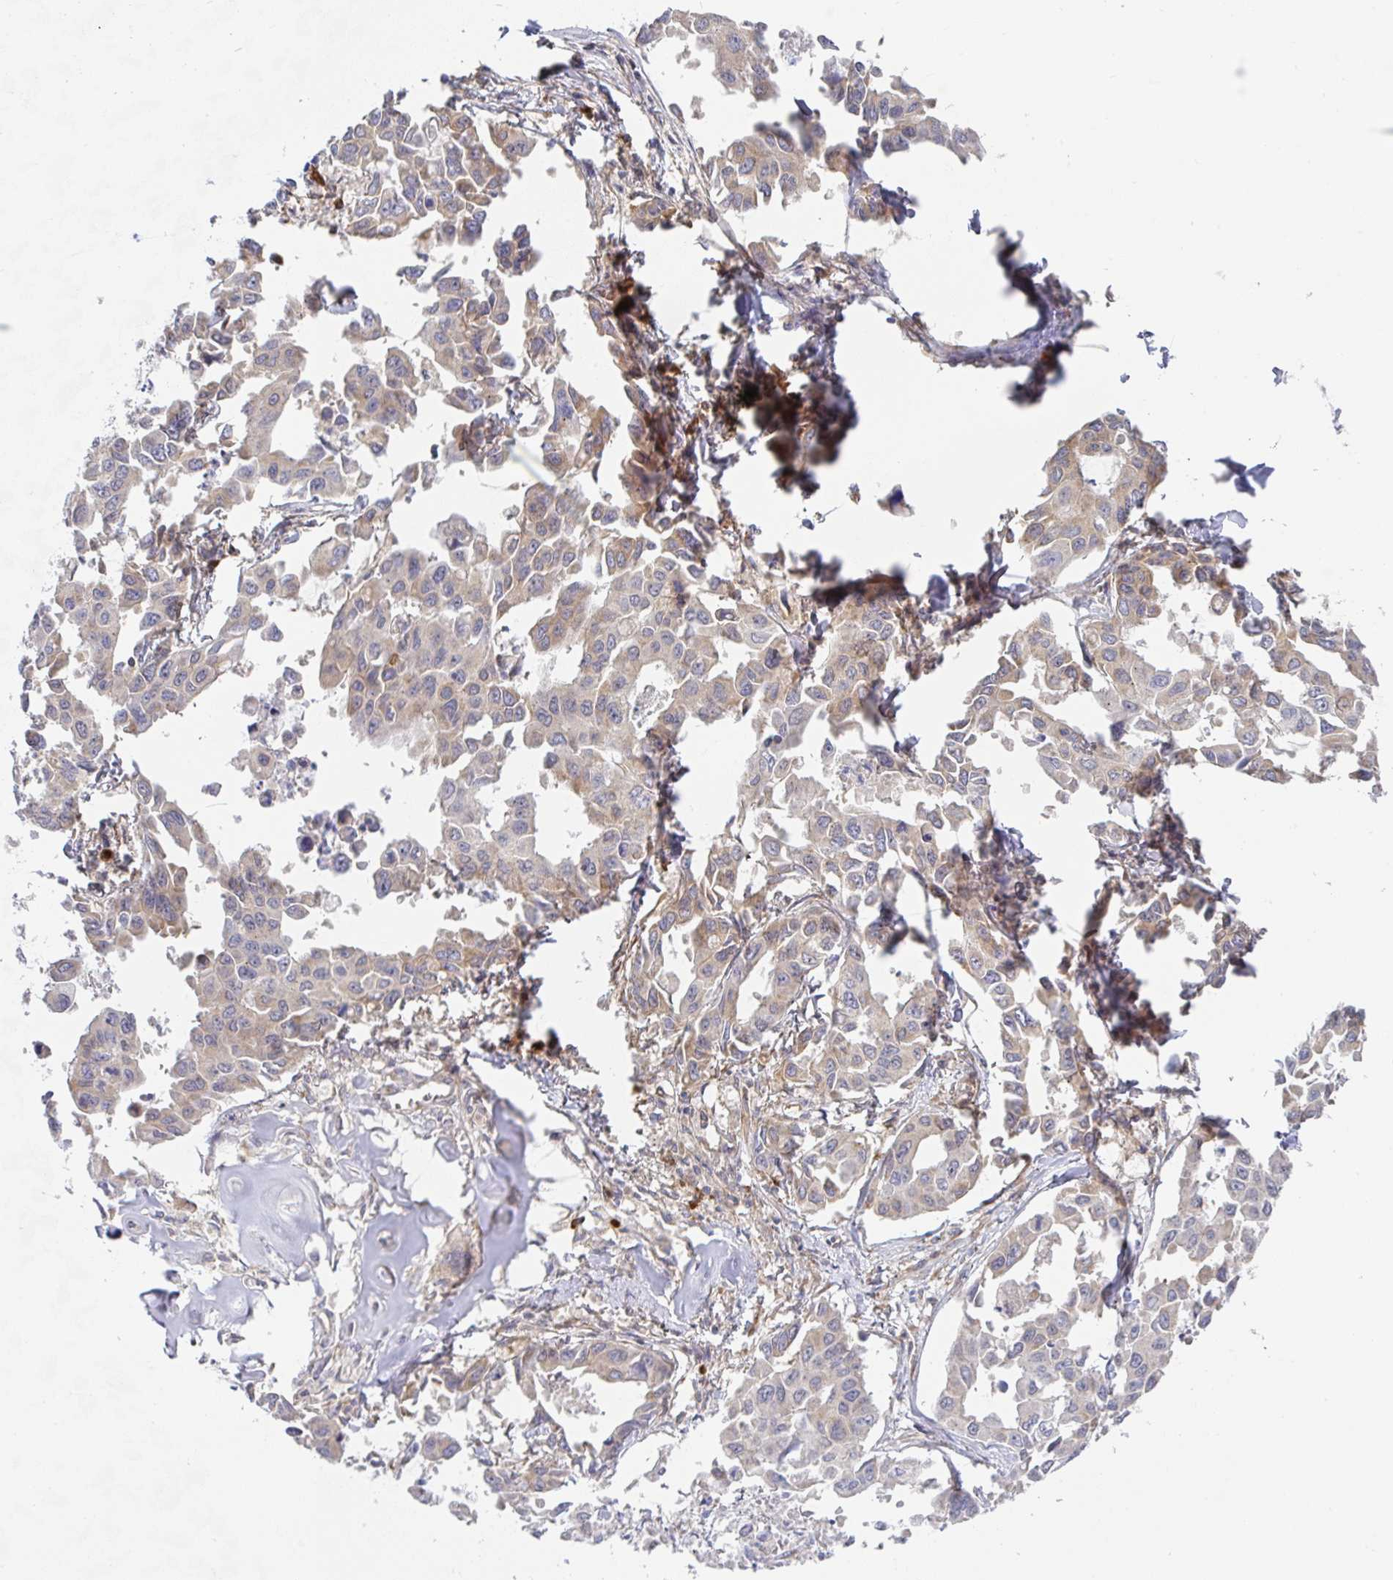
{"staining": {"intensity": "weak", "quantity": "25%-75%", "location": "cytoplasmic/membranous"}, "tissue": "lung cancer", "cell_type": "Tumor cells", "image_type": "cancer", "snomed": [{"axis": "morphology", "description": "Adenocarcinoma, NOS"}, {"axis": "topography", "description": "Lung"}], "caption": "Tumor cells demonstrate low levels of weak cytoplasmic/membranous expression in approximately 25%-75% of cells in lung adenocarcinoma. Using DAB (brown) and hematoxylin (blue) stains, captured at high magnification using brightfield microscopy.", "gene": "DERL2", "patient": {"sex": "male", "age": 64}}